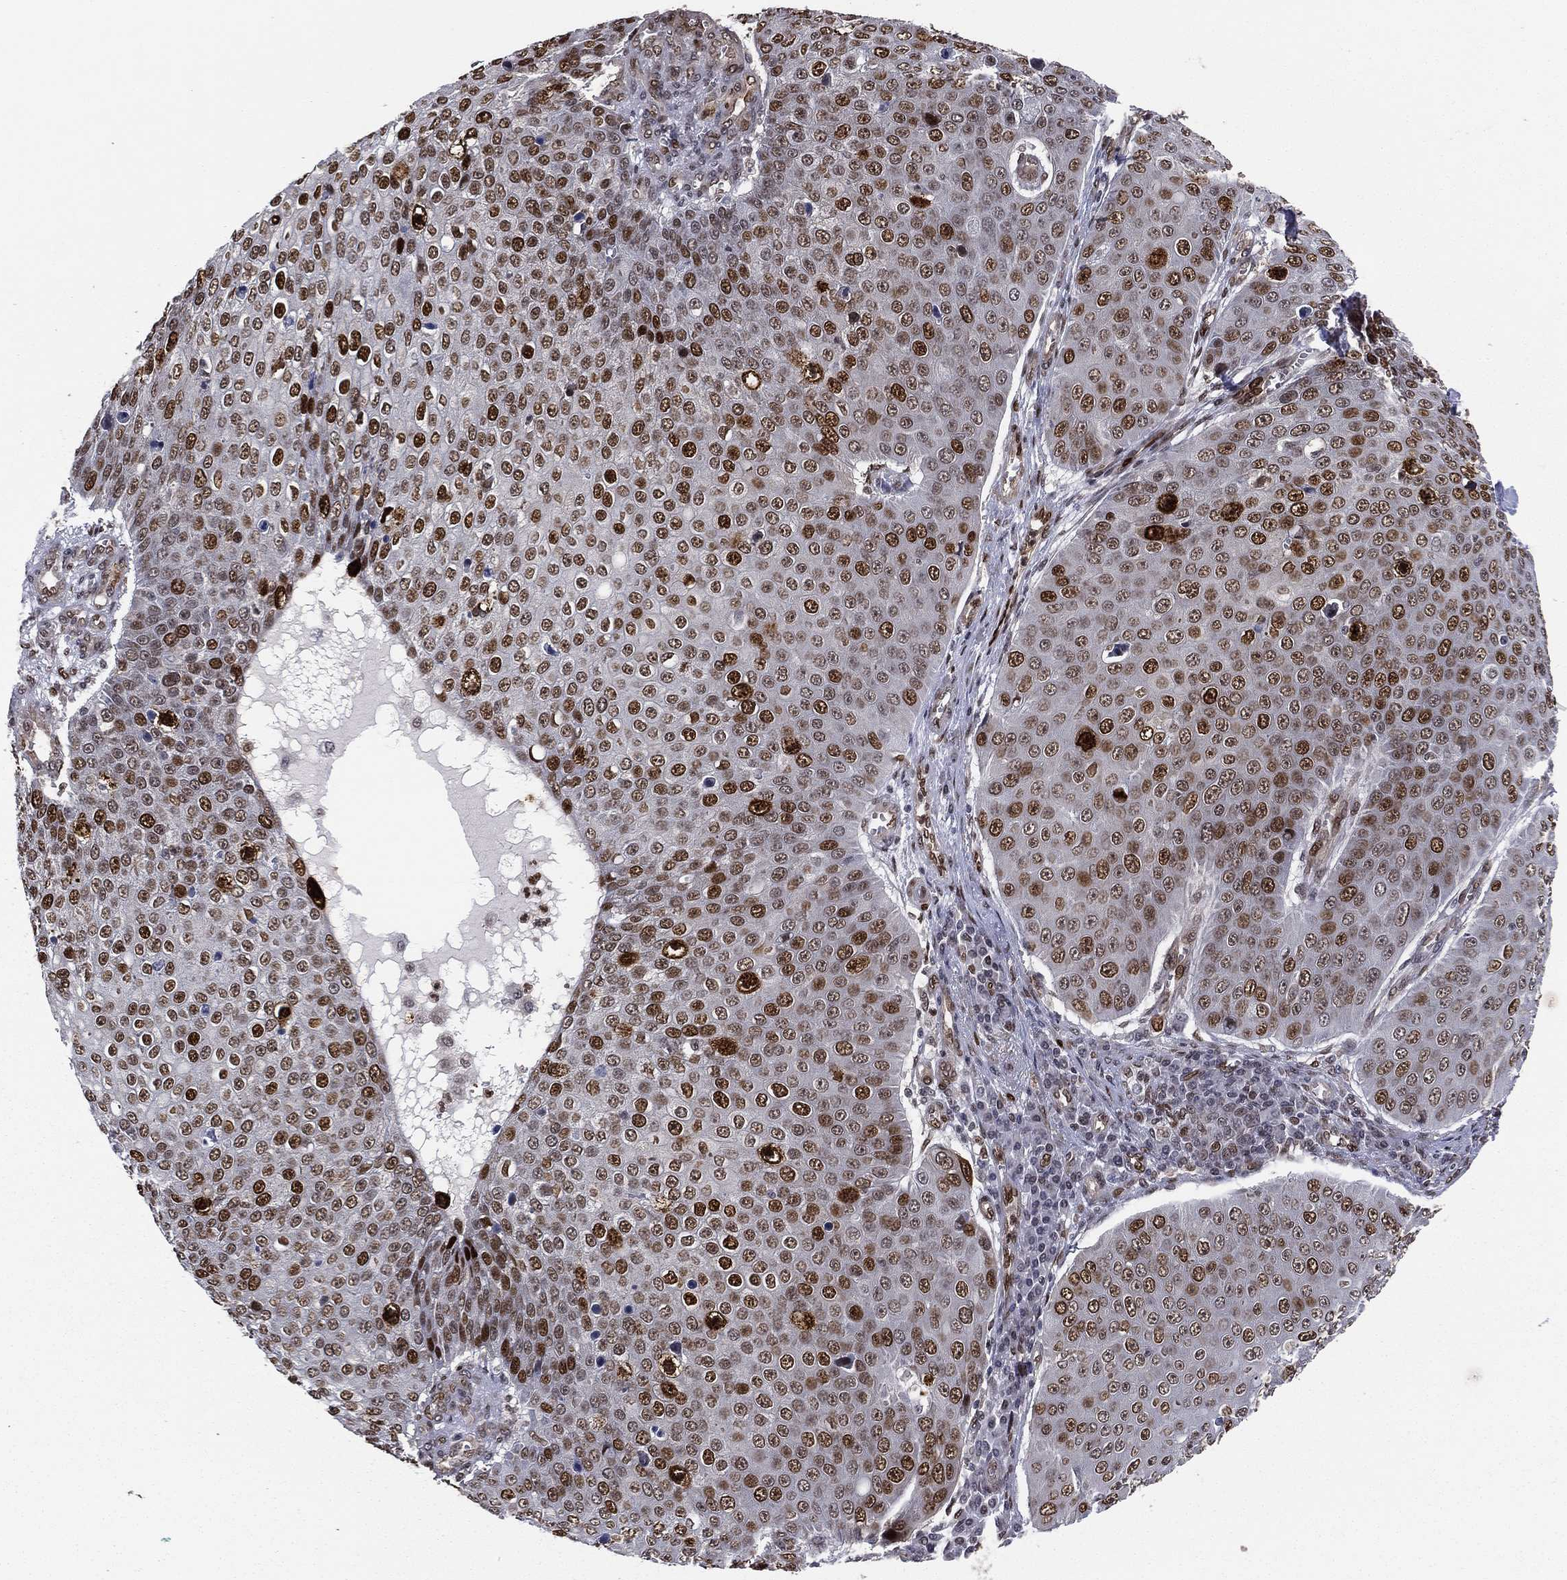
{"staining": {"intensity": "strong", "quantity": "25%-75%", "location": "nuclear"}, "tissue": "skin cancer", "cell_type": "Tumor cells", "image_type": "cancer", "snomed": [{"axis": "morphology", "description": "Squamous cell carcinoma, NOS"}, {"axis": "topography", "description": "Skin"}], "caption": "Immunohistochemistry (IHC) image of neoplastic tissue: human squamous cell carcinoma (skin) stained using immunohistochemistry displays high levels of strong protein expression localized specifically in the nuclear of tumor cells, appearing as a nuclear brown color.", "gene": "LMNB1", "patient": {"sex": "male", "age": 71}}